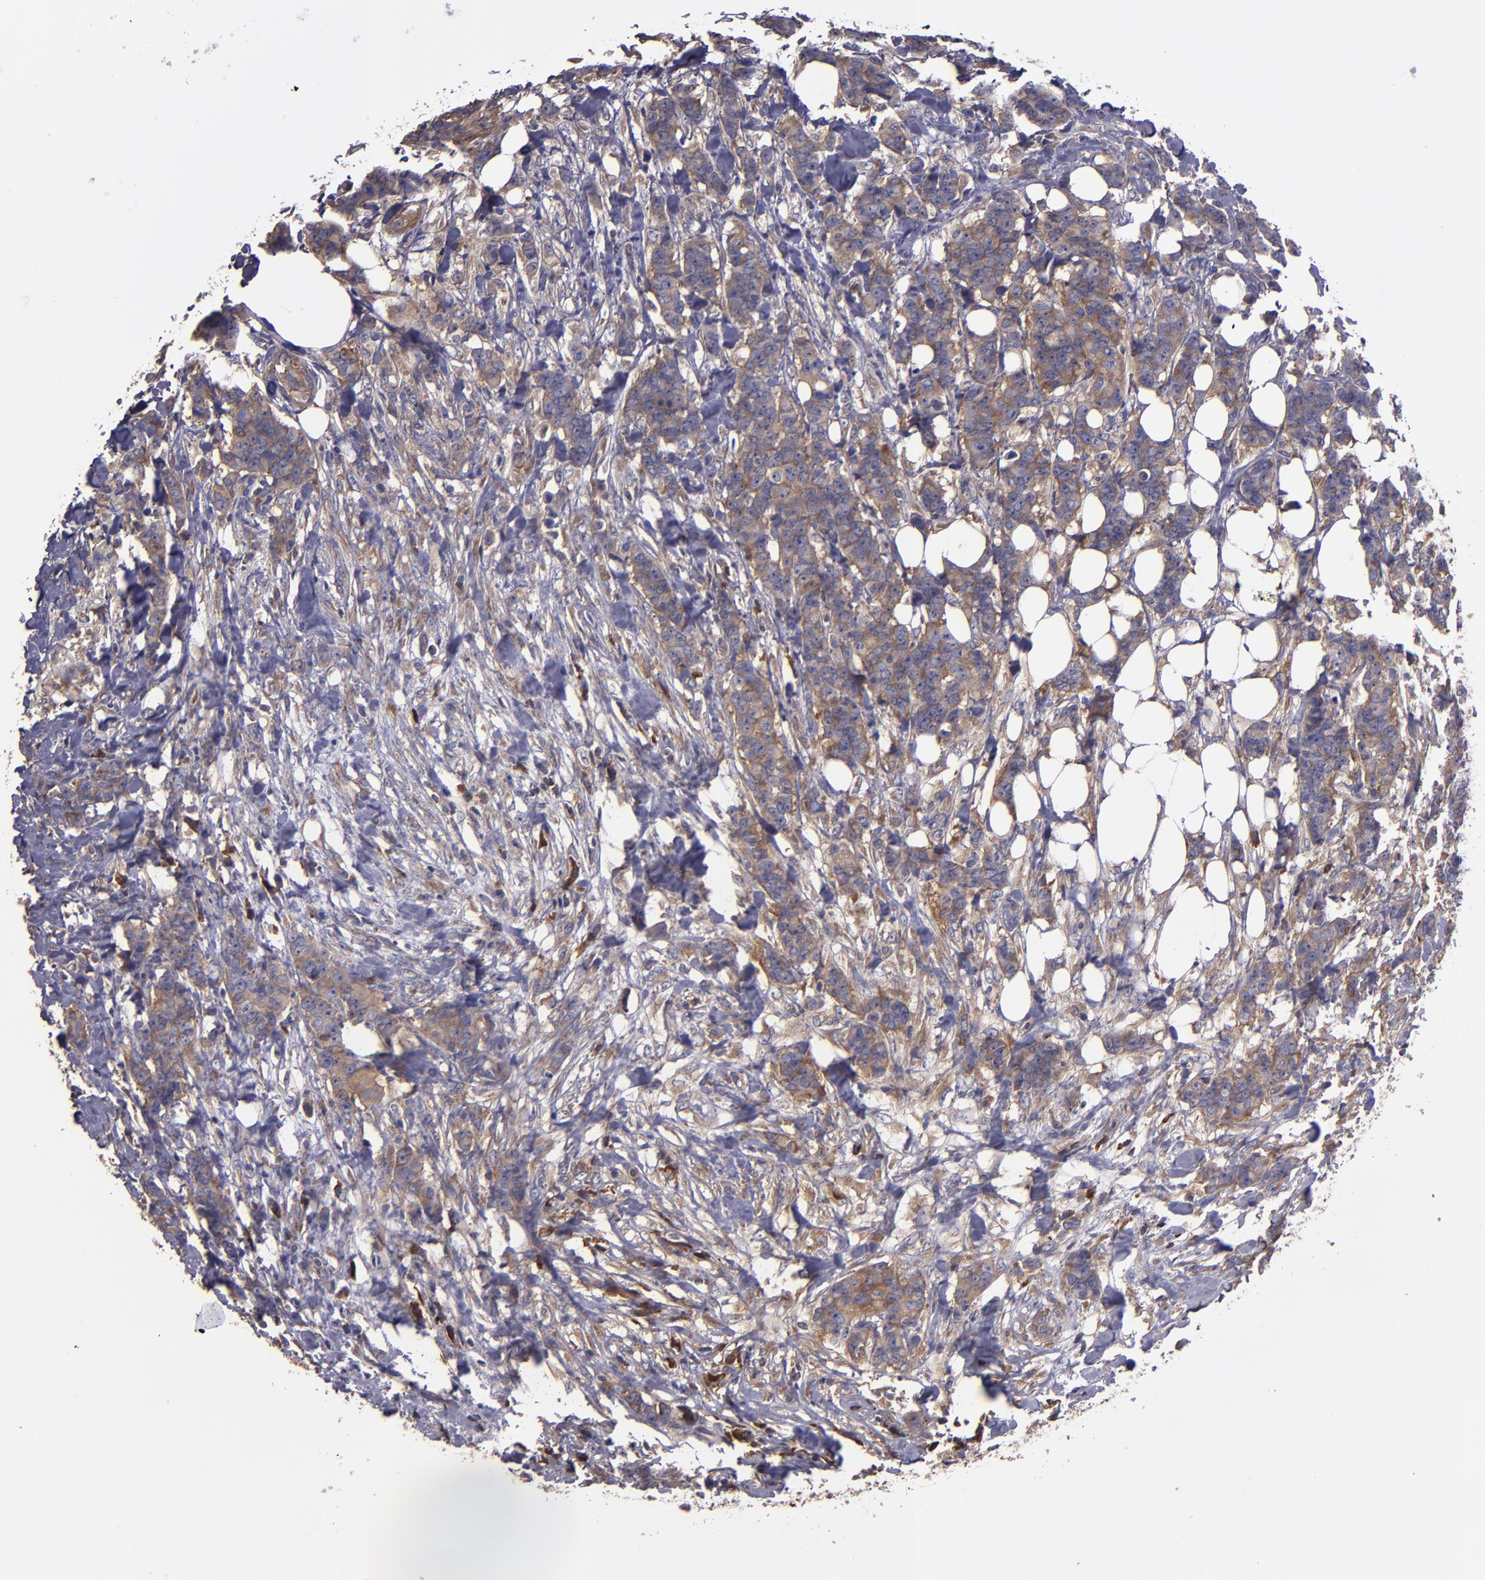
{"staining": {"intensity": "moderate", "quantity": "25%-75%", "location": "cytoplasmic/membranous"}, "tissue": "breast cancer", "cell_type": "Tumor cells", "image_type": "cancer", "snomed": [{"axis": "morphology", "description": "Duct carcinoma"}, {"axis": "topography", "description": "Breast"}], "caption": "Brown immunohistochemical staining in breast infiltrating ductal carcinoma demonstrates moderate cytoplasmic/membranous staining in about 25%-75% of tumor cells.", "gene": "CARS1", "patient": {"sex": "female", "age": 40}}